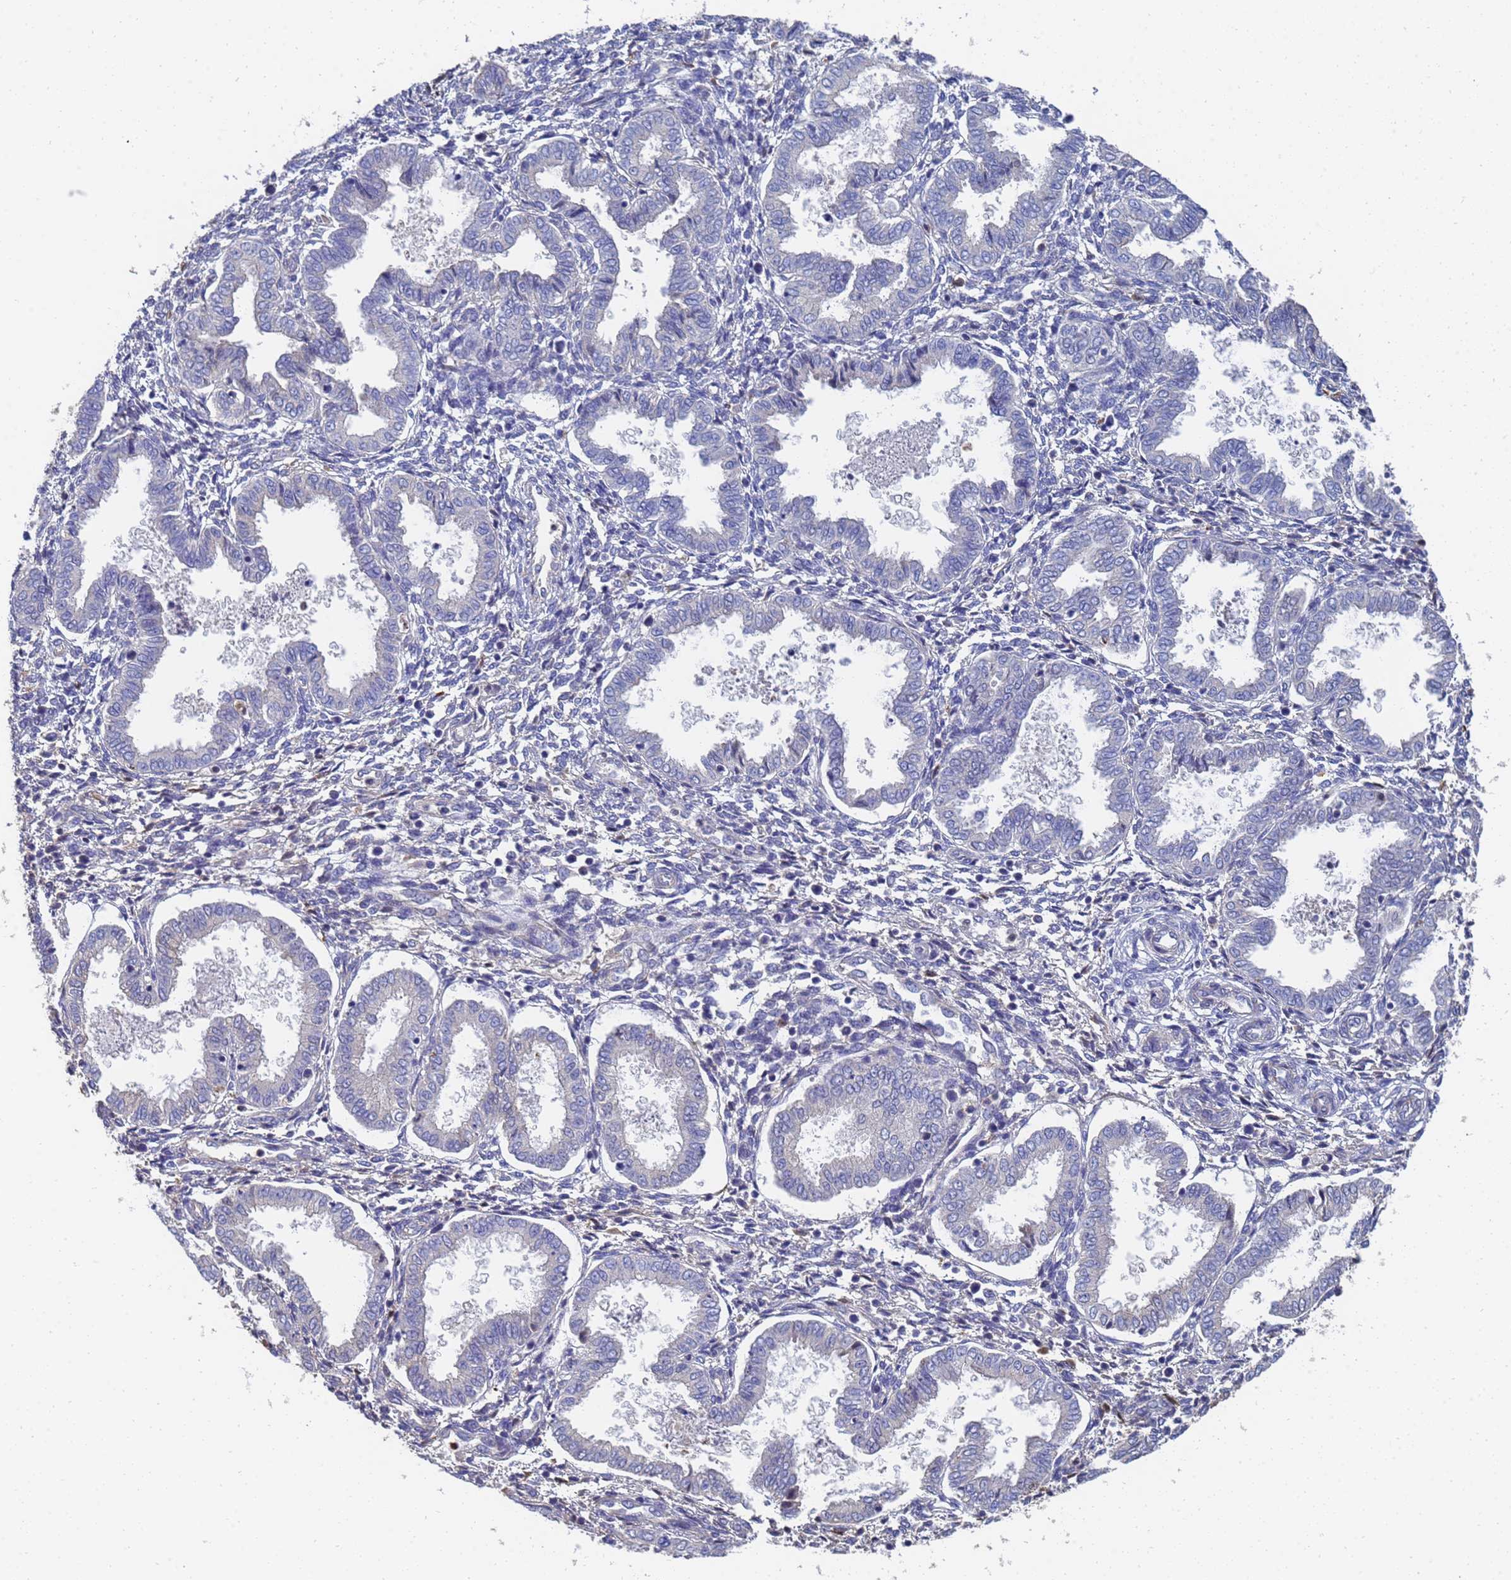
{"staining": {"intensity": "negative", "quantity": "none", "location": "none"}, "tissue": "endometrium", "cell_type": "Cells in endometrial stroma", "image_type": "normal", "snomed": [{"axis": "morphology", "description": "Normal tissue, NOS"}, {"axis": "topography", "description": "Endometrium"}], "caption": "The image displays no staining of cells in endometrial stroma in benign endometrium.", "gene": "LBX2", "patient": {"sex": "female", "age": 33}}